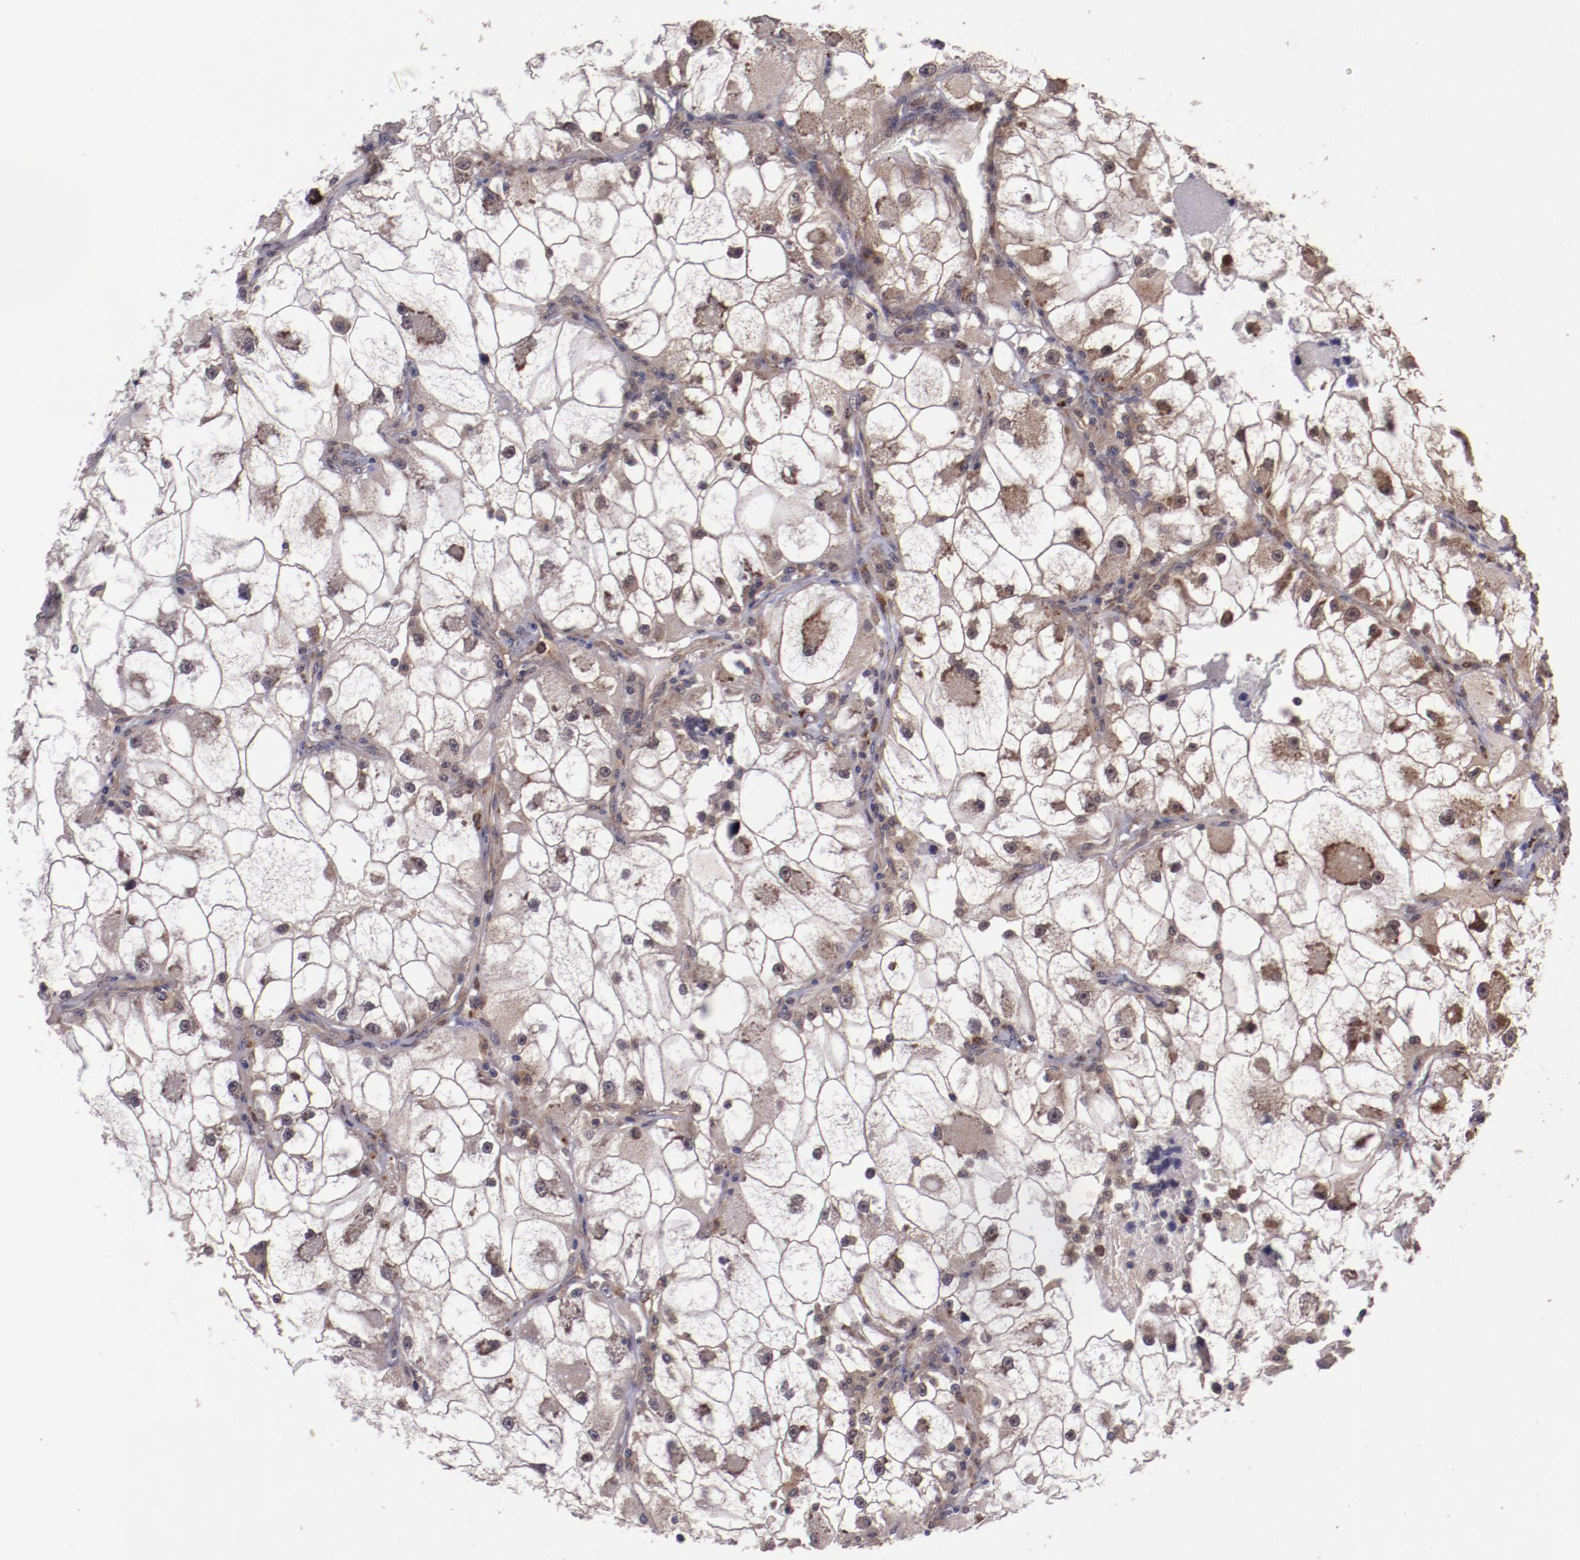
{"staining": {"intensity": "weak", "quantity": "25%-75%", "location": "cytoplasmic/membranous,nuclear"}, "tissue": "renal cancer", "cell_type": "Tumor cells", "image_type": "cancer", "snomed": [{"axis": "morphology", "description": "Adenocarcinoma, NOS"}, {"axis": "topography", "description": "Kidney"}], "caption": "Human adenocarcinoma (renal) stained with a brown dye shows weak cytoplasmic/membranous and nuclear positive staining in about 25%-75% of tumor cells.", "gene": "FTSJ1", "patient": {"sex": "female", "age": 73}}